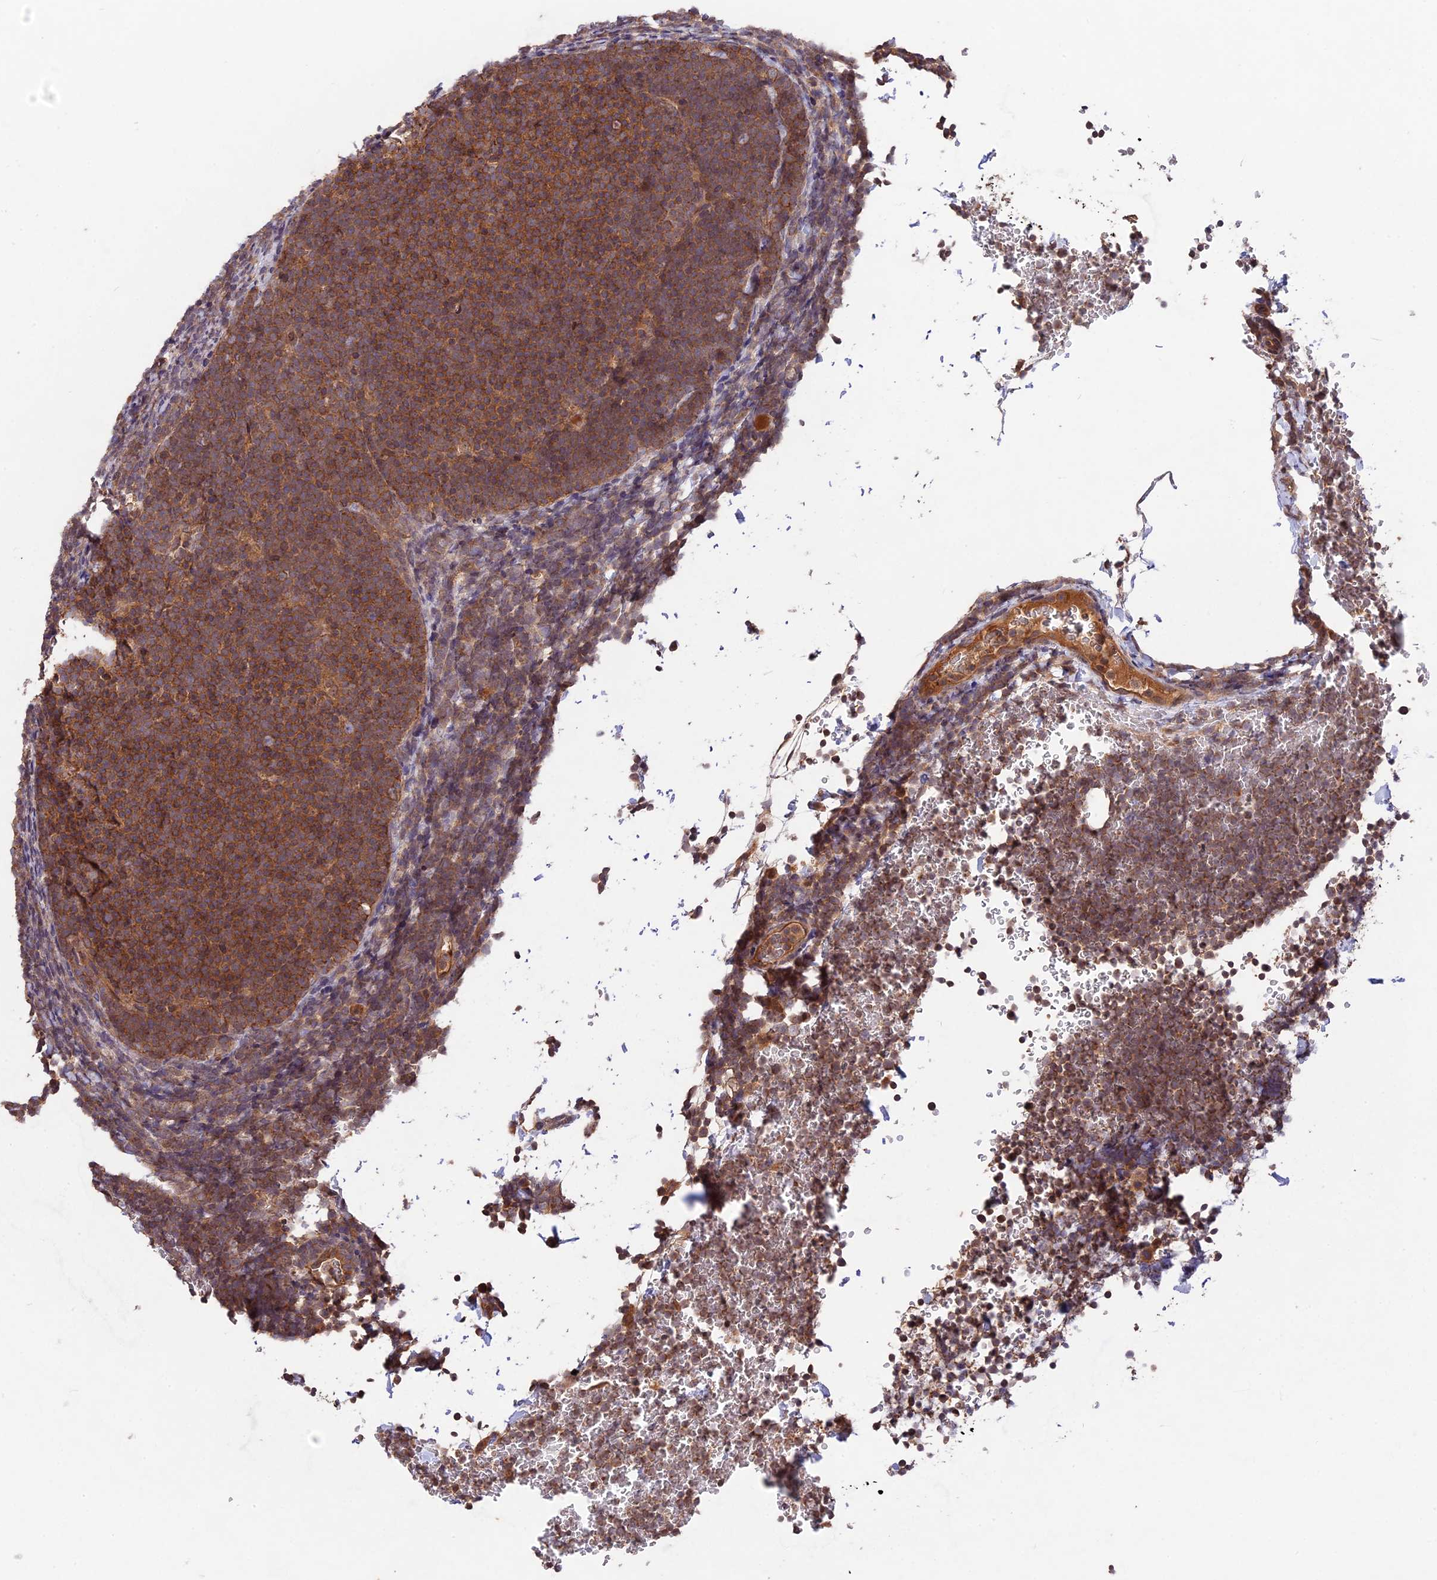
{"staining": {"intensity": "moderate", "quantity": ">75%", "location": "cytoplasmic/membranous"}, "tissue": "lymphoma", "cell_type": "Tumor cells", "image_type": "cancer", "snomed": [{"axis": "morphology", "description": "Malignant lymphoma, non-Hodgkin's type, High grade"}, {"axis": "topography", "description": "Lymph node"}], "caption": "Protein expression analysis of human high-grade malignant lymphoma, non-Hodgkin's type reveals moderate cytoplasmic/membranous expression in approximately >75% of tumor cells. (Stains: DAB in brown, nuclei in blue, Microscopy: brightfield microscopy at high magnification).", "gene": "CHAC1", "patient": {"sex": "male", "age": 13}}